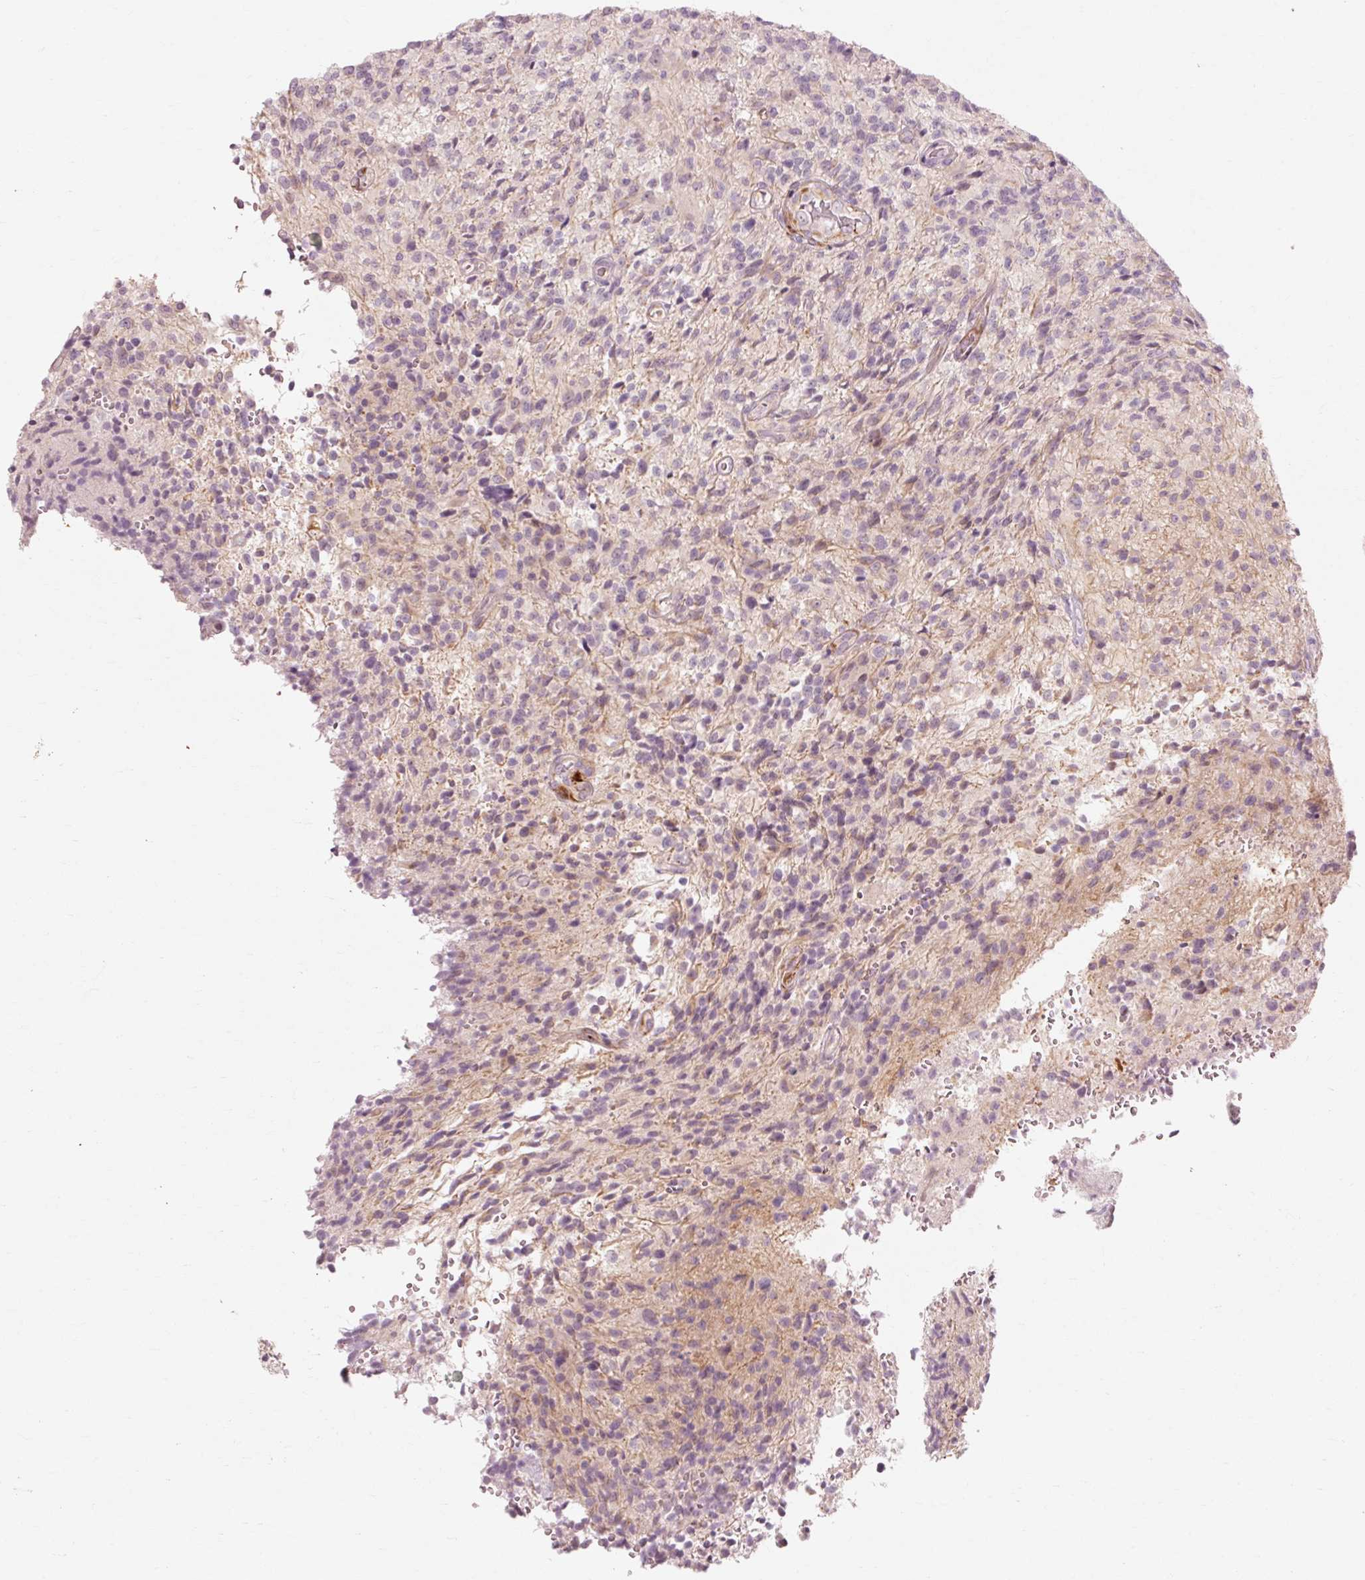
{"staining": {"intensity": "negative", "quantity": "none", "location": "none"}, "tissue": "glioma", "cell_type": "Tumor cells", "image_type": "cancer", "snomed": [{"axis": "morphology", "description": "Normal tissue, NOS"}, {"axis": "morphology", "description": "Glioma, malignant, High grade"}, {"axis": "topography", "description": "Cerebral cortex"}], "caption": "Immunohistochemical staining of glioma displays no significant positivity in tumor cells.", "gene": "TRIM73", "patient": {"sex": "male", "age": 56}}